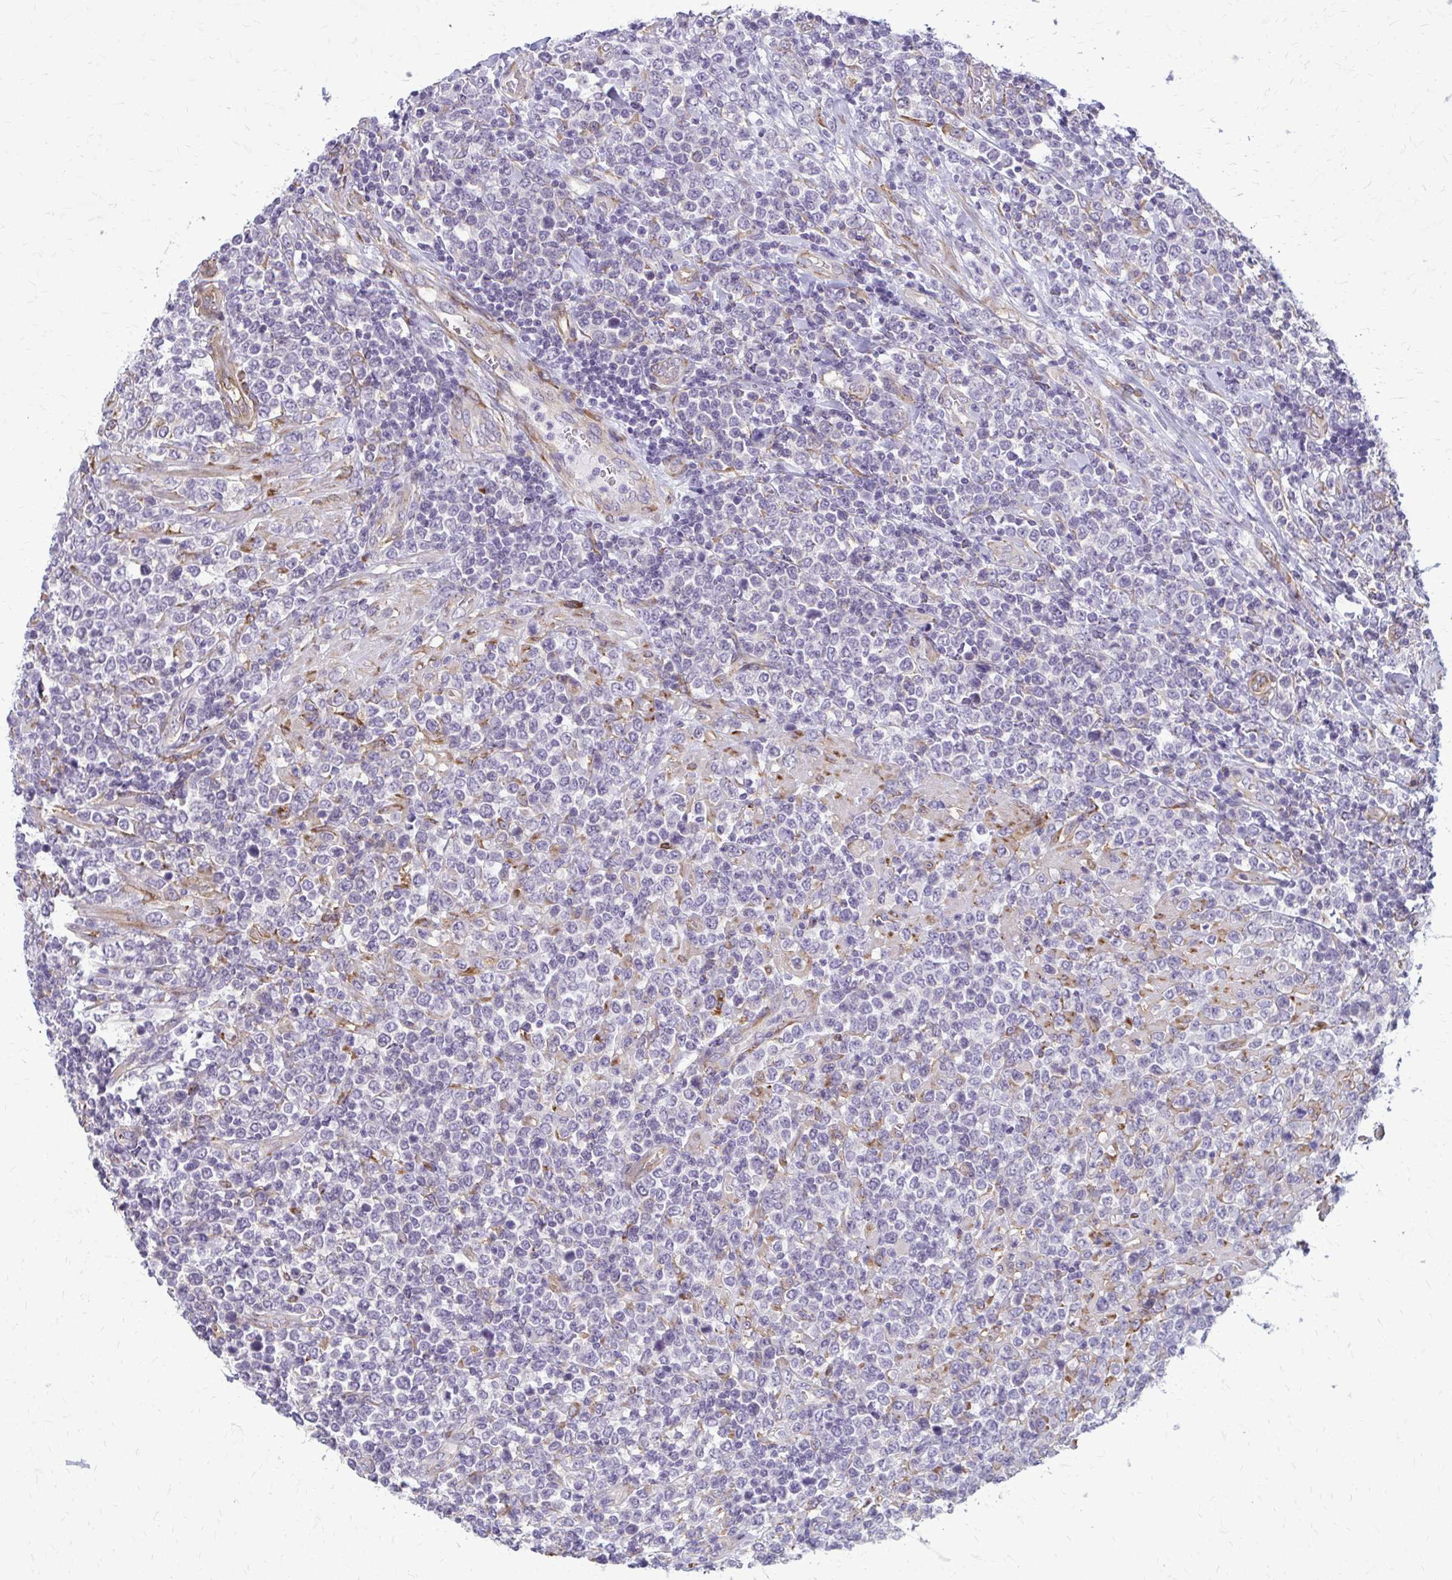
{"staining": {"intensity": "negative", "quantity": "none", "location": "none"}, "tissue": "lymphoma", "cell_type": "Tumor cells", "image_type": "cancer", "snomed": [{"axis": "morphology", "description": "Malignant lymphoma, non-Hodgkin's type, High grade"}, {"axis": "topography", "description": "Soft tissue"}], "caption": "Micrograph shows no significant protein expression in tumor cells of lymphoma. (DAB (3,3'-diaminobenzidine) immunohistochemistry, high magnification).", "gene": "DEPP1", "patient": {"sex": "female", "age": 56}}